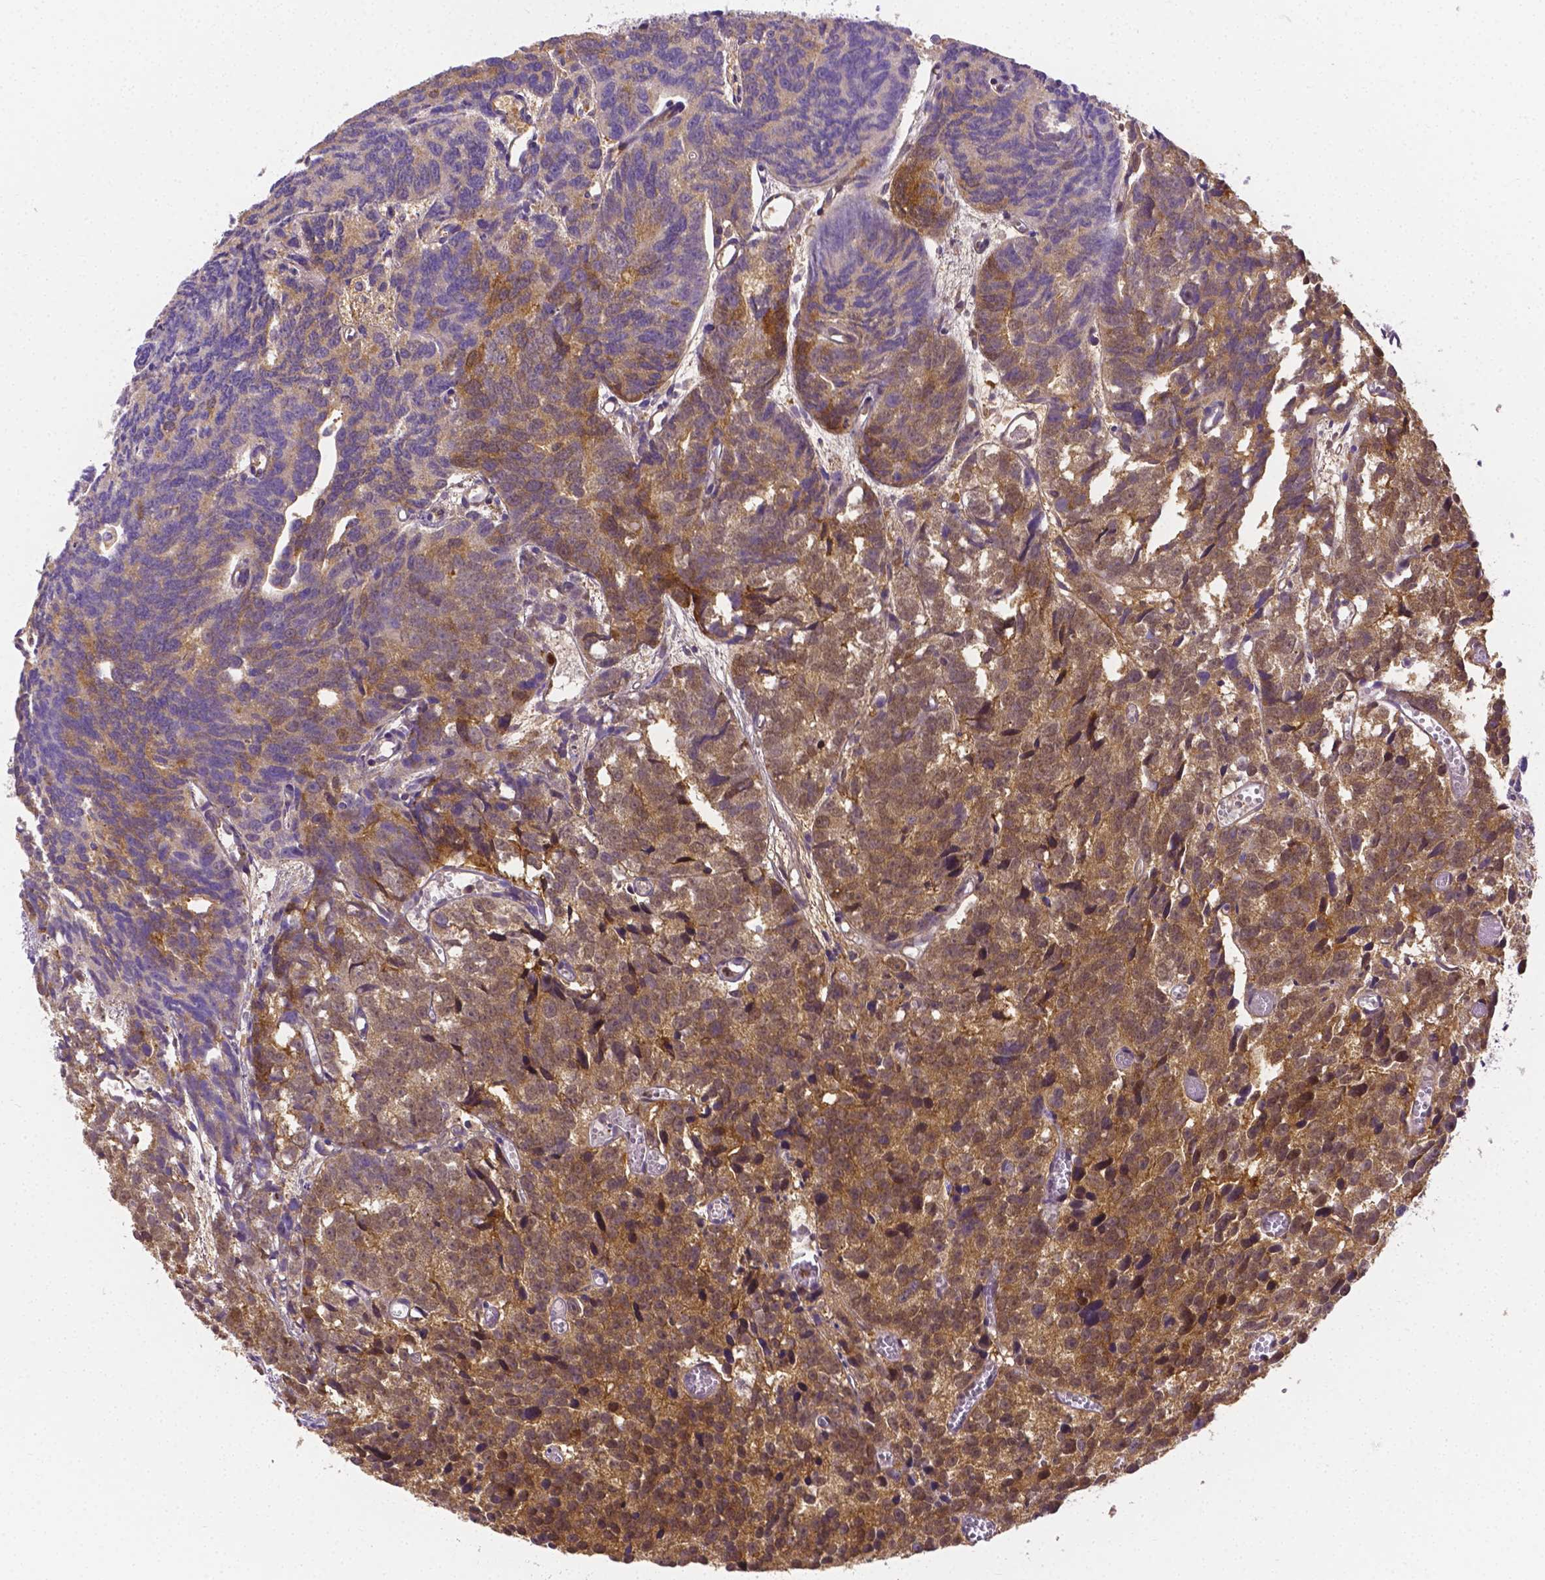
{"staining": {"intensity": "weak", "quantity": ">75%", "location": "cytoplasmic/membranous"}, "tissue": "prostate cancer", "cell_type": "Tumor cells", "image_type": "cancer", "snomed": [{"axis": "morphology", "description": "Adenocarcinoma, High grade"}, {"axis": "topography", "description": "Prostate"}], "caption": "Immunohistochemical staining of human prostate cancer demonstrates weak cytoplasmic/membranous protein positivity in approximately >75% of tumor cells.", "gene": "ZNRD2", "patient": {"sex": "male", "age": 77}}